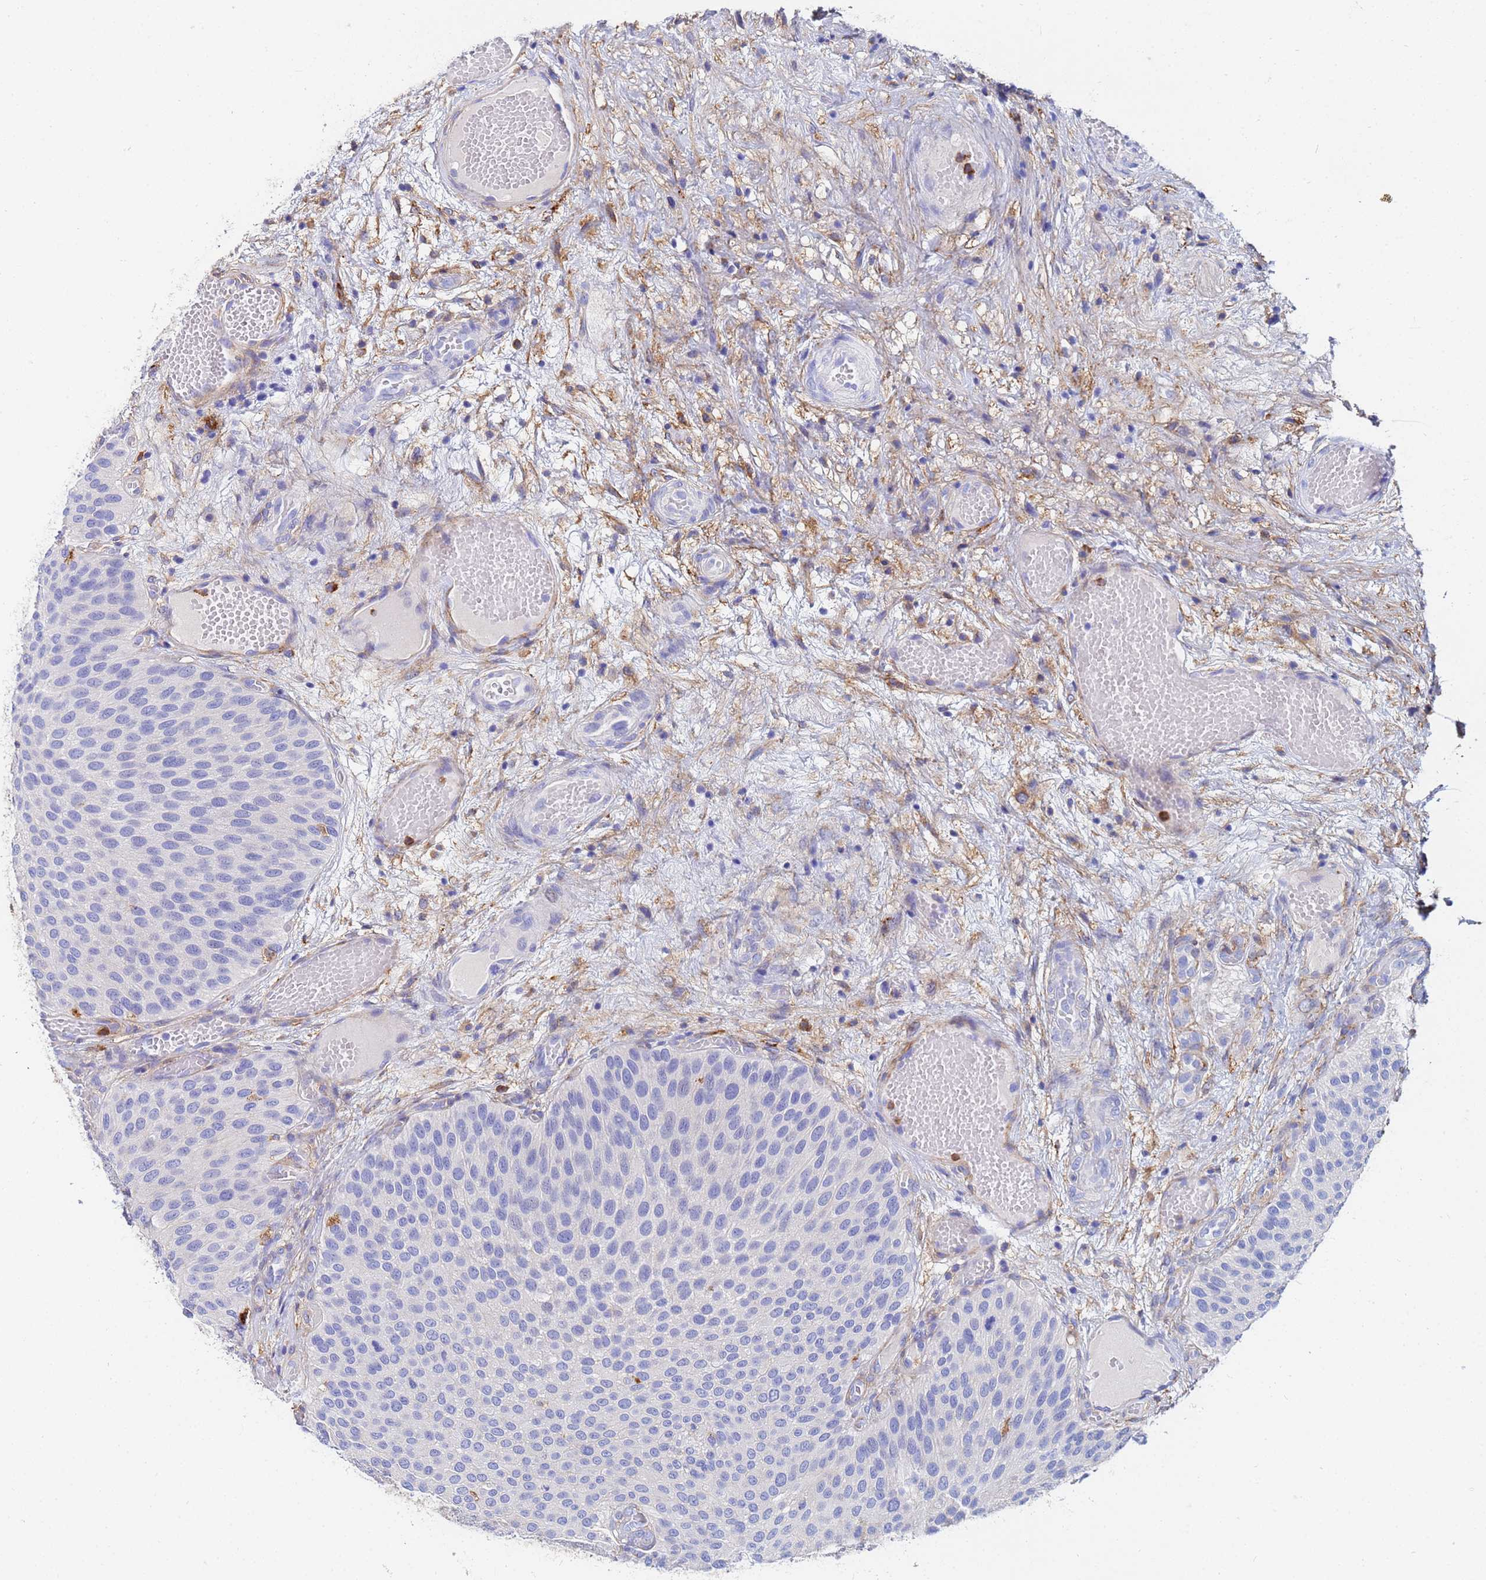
{"staining": {"intensity": "negative", "quantity": "none", "location": "none"}, "tissue": "urothelial cancer", "cell_type": "Tumor cells", "image_type": "cancer", "snomed": [{"axis": "morphology", "description": "Urothelial carcinoma, Low grade"}, {"axis": "topography", "description": "Urinary bladder"}], "caption": "Immunohistochemistry (IHC) of low-grade urothelial carcinoma demonstrates no positivity in tumor cells. (DAB immunohistochemistry (IHC) with hematoxylin counter stain).", "gene": "BASP1", "patient": {"sex": "male", "age": 89}}